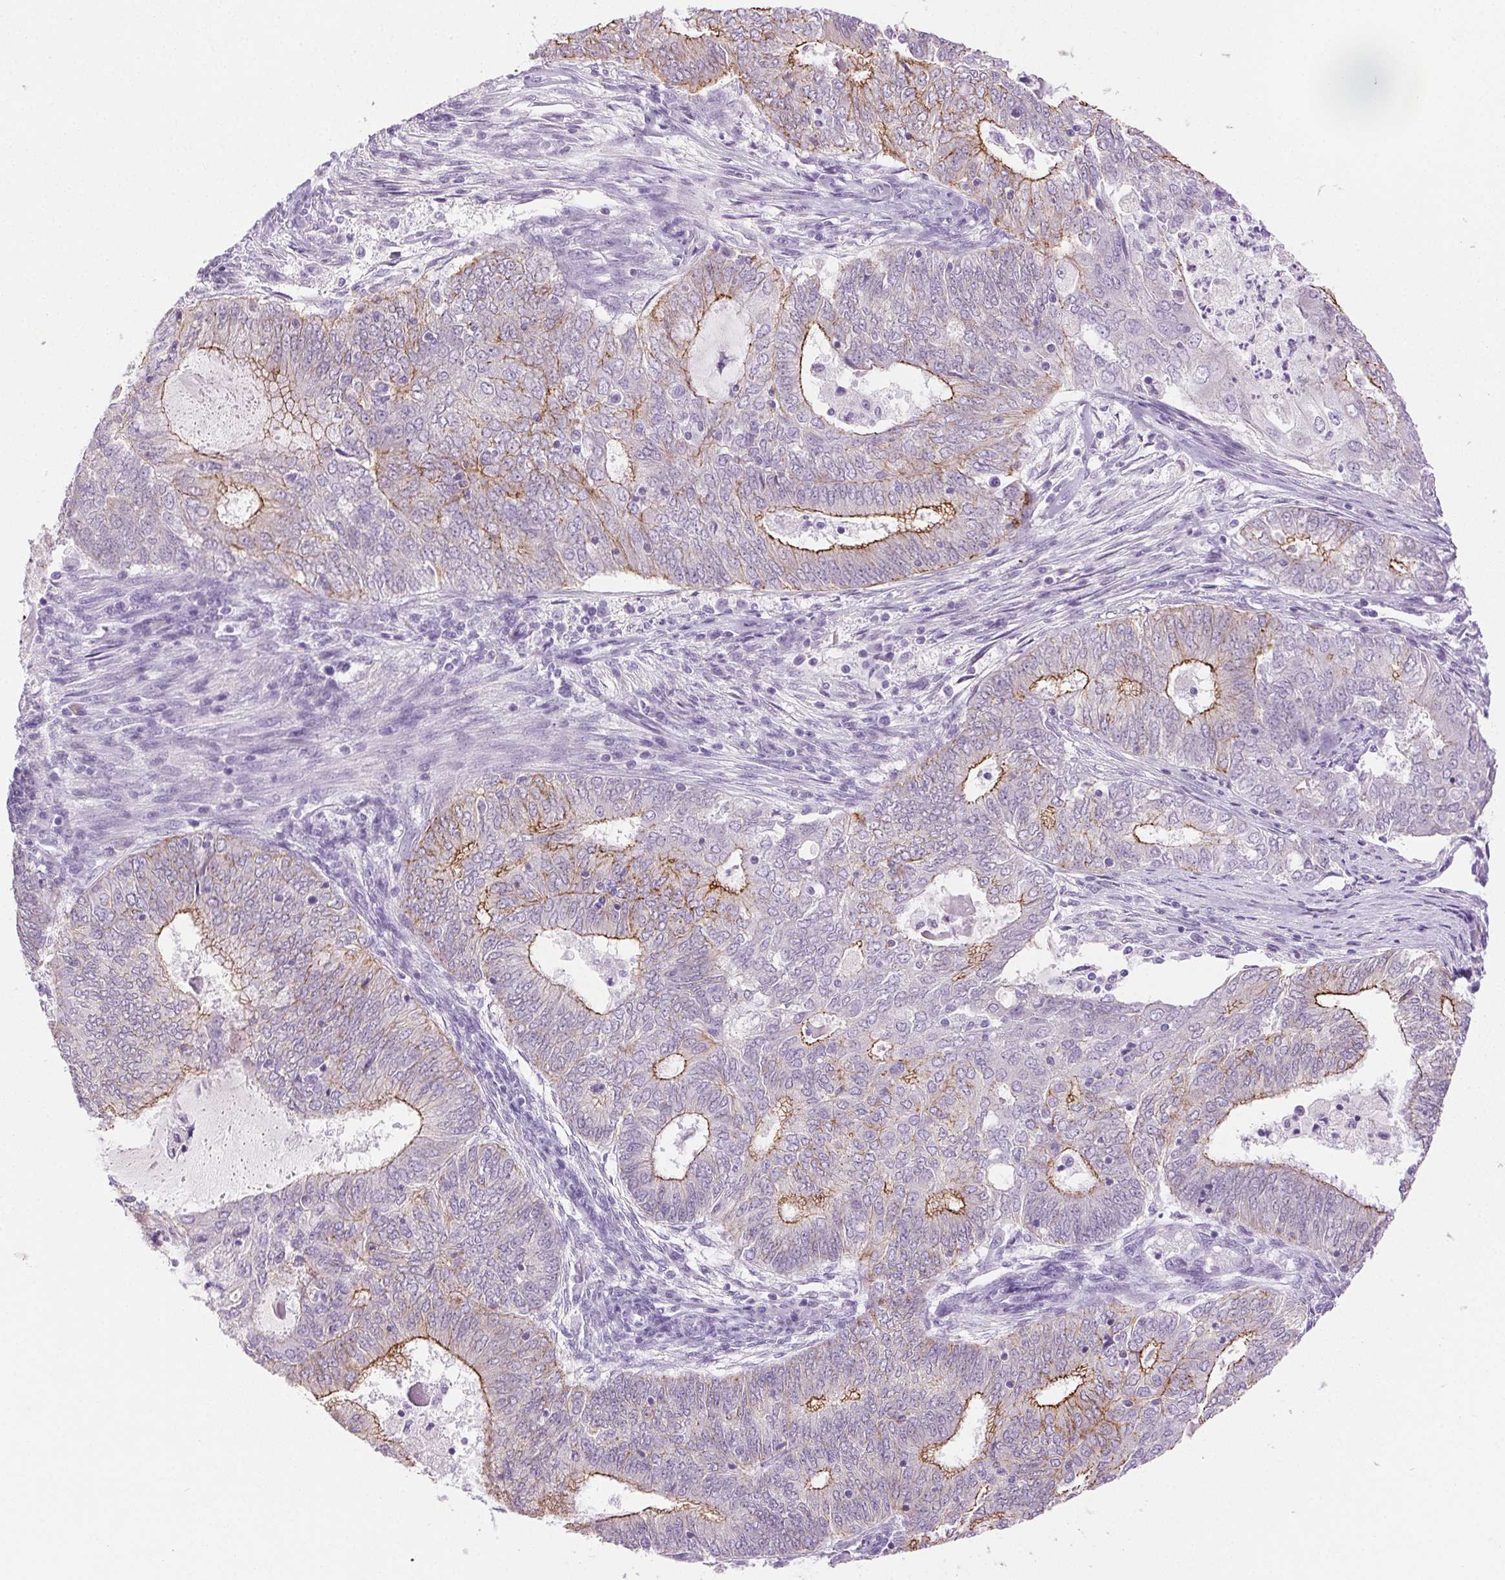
{"staining": {"intensity": "moderate", "quantity": "<25%", "location": "cytoplasmic/membranous"}, "tissue": "endometrial cancer", "cell_type": "Tumor cells", "image_type": "cancer", "snomed": [{"axis": "morphology", "description": "Adenocarcinoma, NOS"}, {"axis": "topography", "description": "Endometrium"}], "caption": "Immunohistochemistry (IHC) image of neoplastic tissue: human adenocarcinoma (endometrial) stained using IHC exhibits low levels of moderate protein expression localized specifically in the cytoplasmic/membranous of tumor cells, appearing as a cytoplasmic/membranous brown color.", "gene": "CLDN10", "patient": {"sex": "female", "age": 62}}